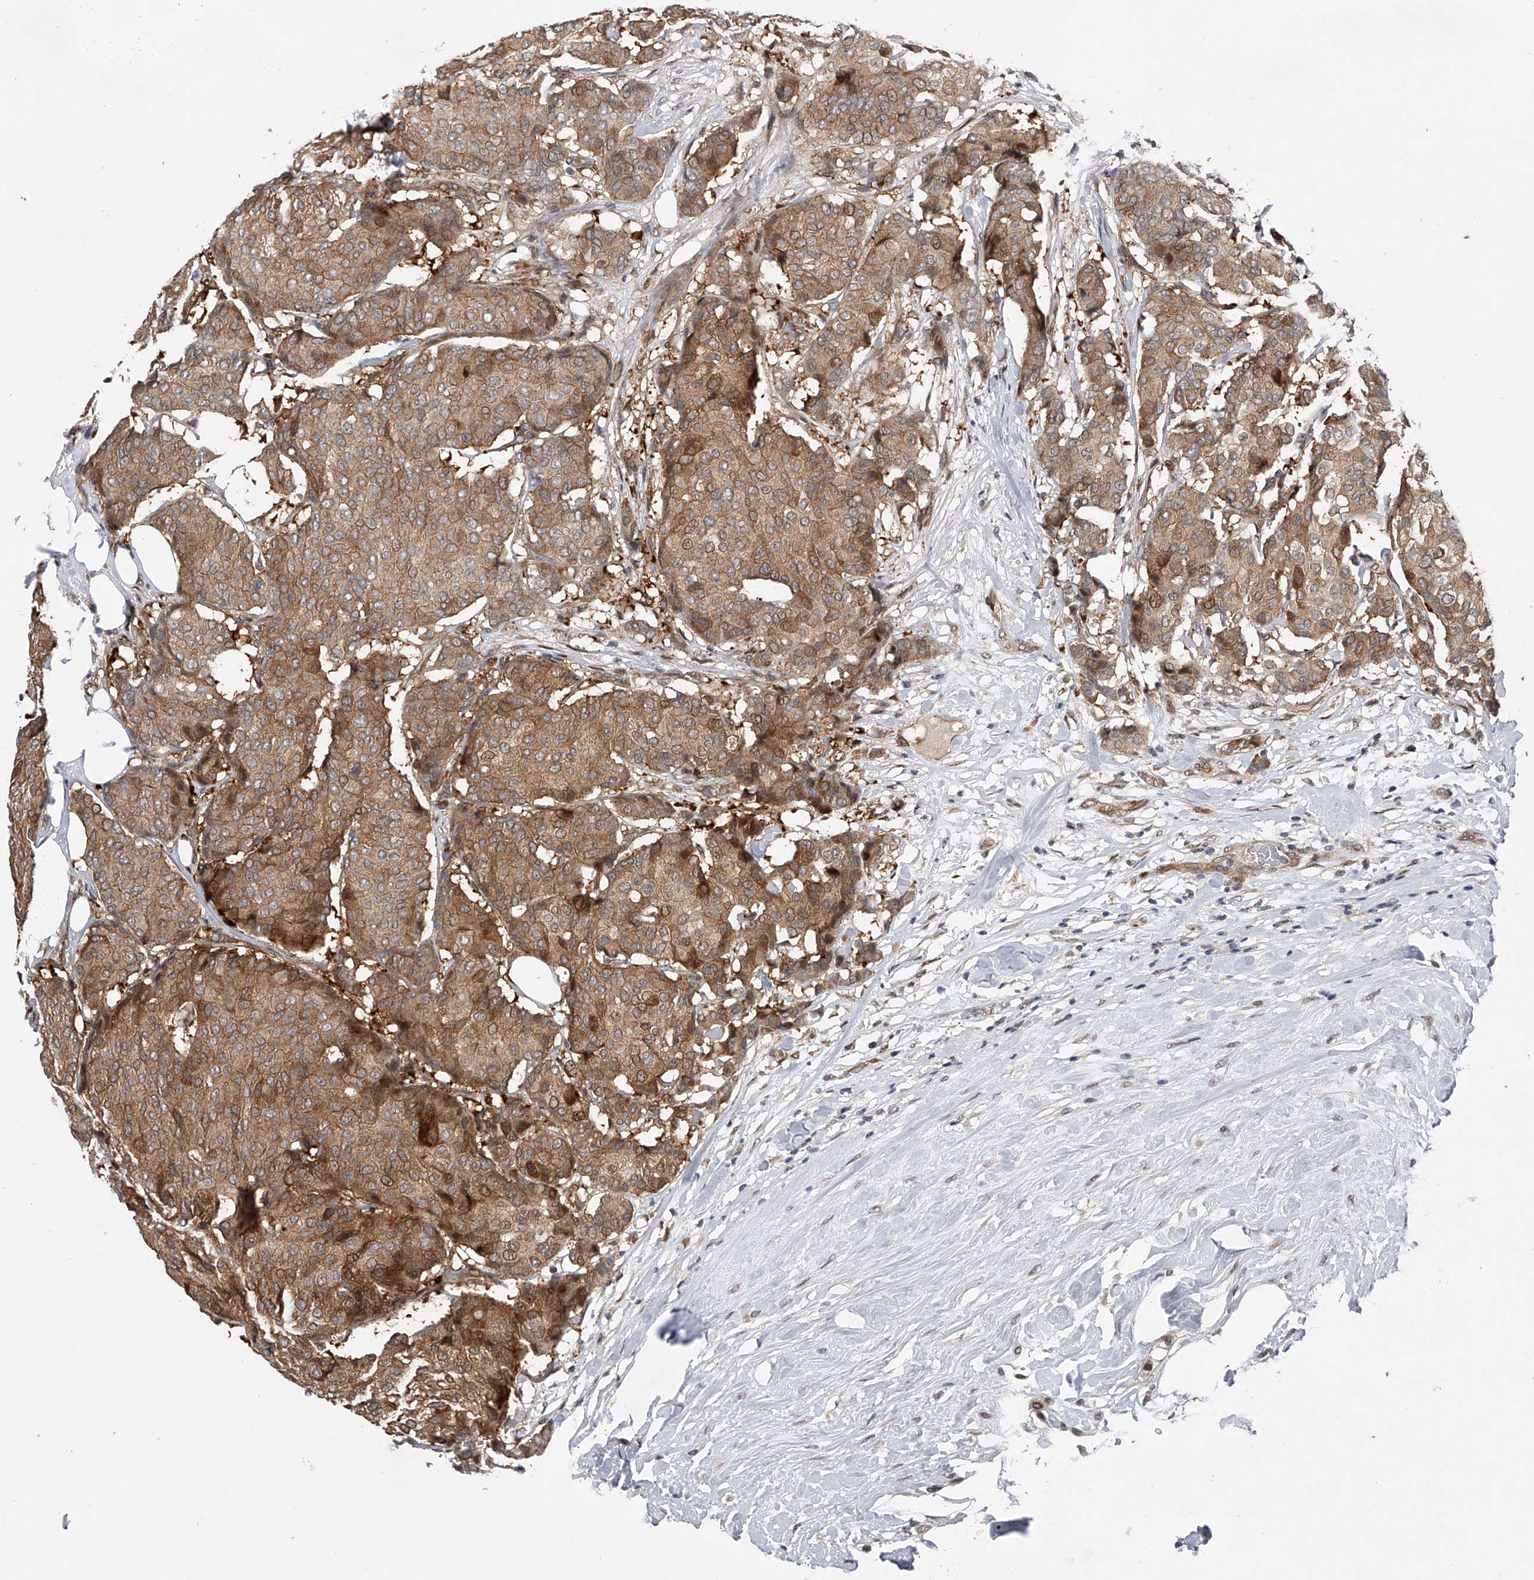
{"staining": {"intensity": "moderate", "quantity": ">75%", "location": "cytoplasmic/membranous"}, "tissue": "breast cancer", "cell_type": "Tumor cells", "image_type": "cancer", "snomed": [{"axis": "morphology", "description": "Duct carcinoma"}, {"axis": "topography", "description": "Breast"}], "caption": "Human breast cancer (invasive ductal carcinoma) stained with a protein marker shows moderate staining in tumor cells.", "gene": "RWDD2A", "patient": {"sex": "female", "age": 75}}